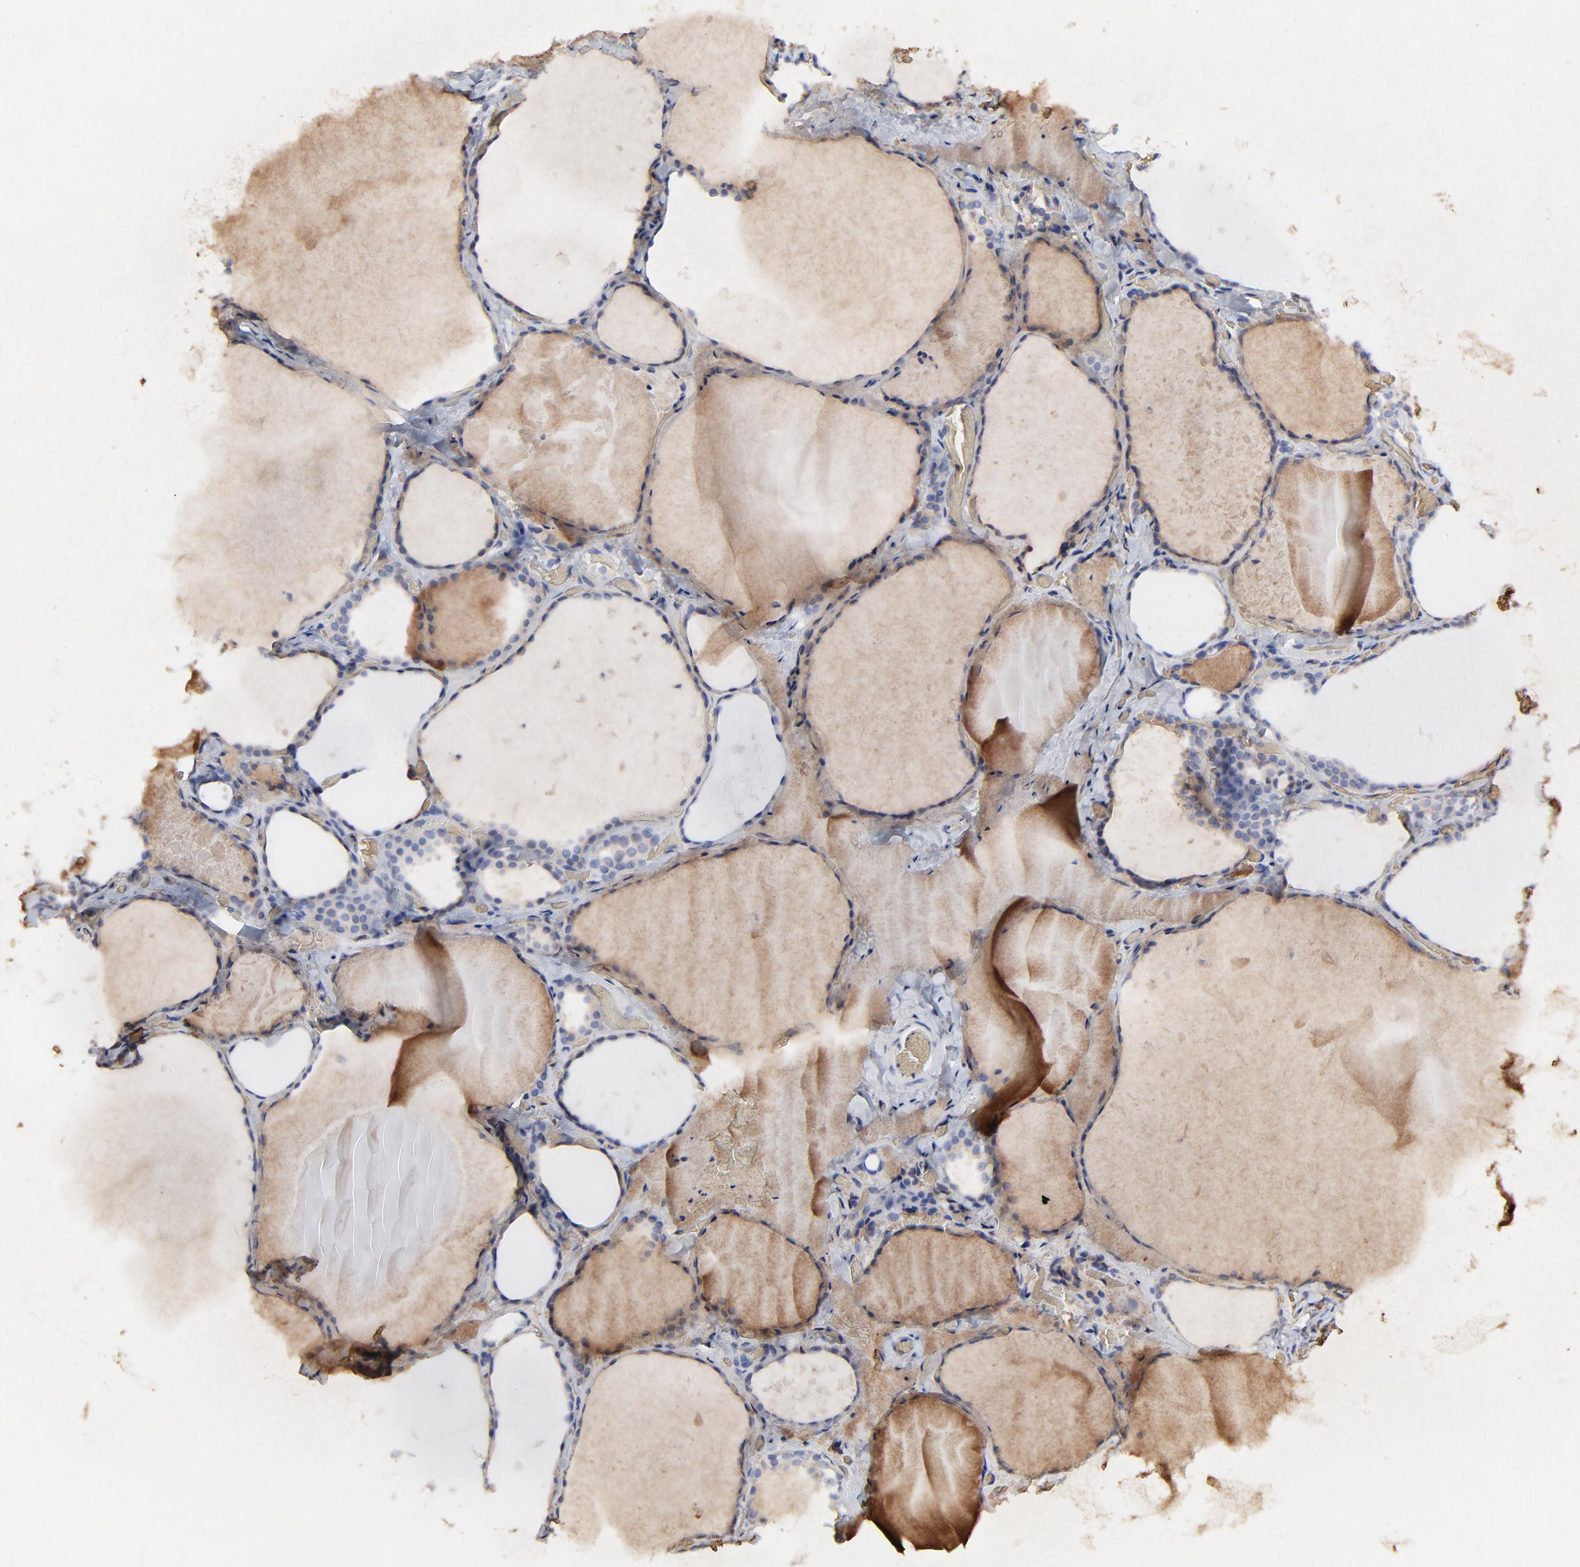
{"staining": {"intensity": "weak", "quantity": ">75%", "location": "cytoplasmic/membranous"}, "tissue": "thyroid gland", "cell_type": "Glandular cells", "image_type": "normal", "snomed": [{"axis": "morphology", "description": "Normal tissue, NOS"}, {"axis": "topography", "description": "Thyroid gland"}], "caption": "A brown stain highlights weak cytoplasmic/membranous expression of a protein in glandular cells of unremarkable thyroid gland. The protein of interest is stained brown, and the nuclei are stained in blue (DAB (3,3'-diaminobenzidine) IHC with brightfield microscopy, high magnification).", "gene": "PAG1", "patient": {"sex": "female", "age": 22}}